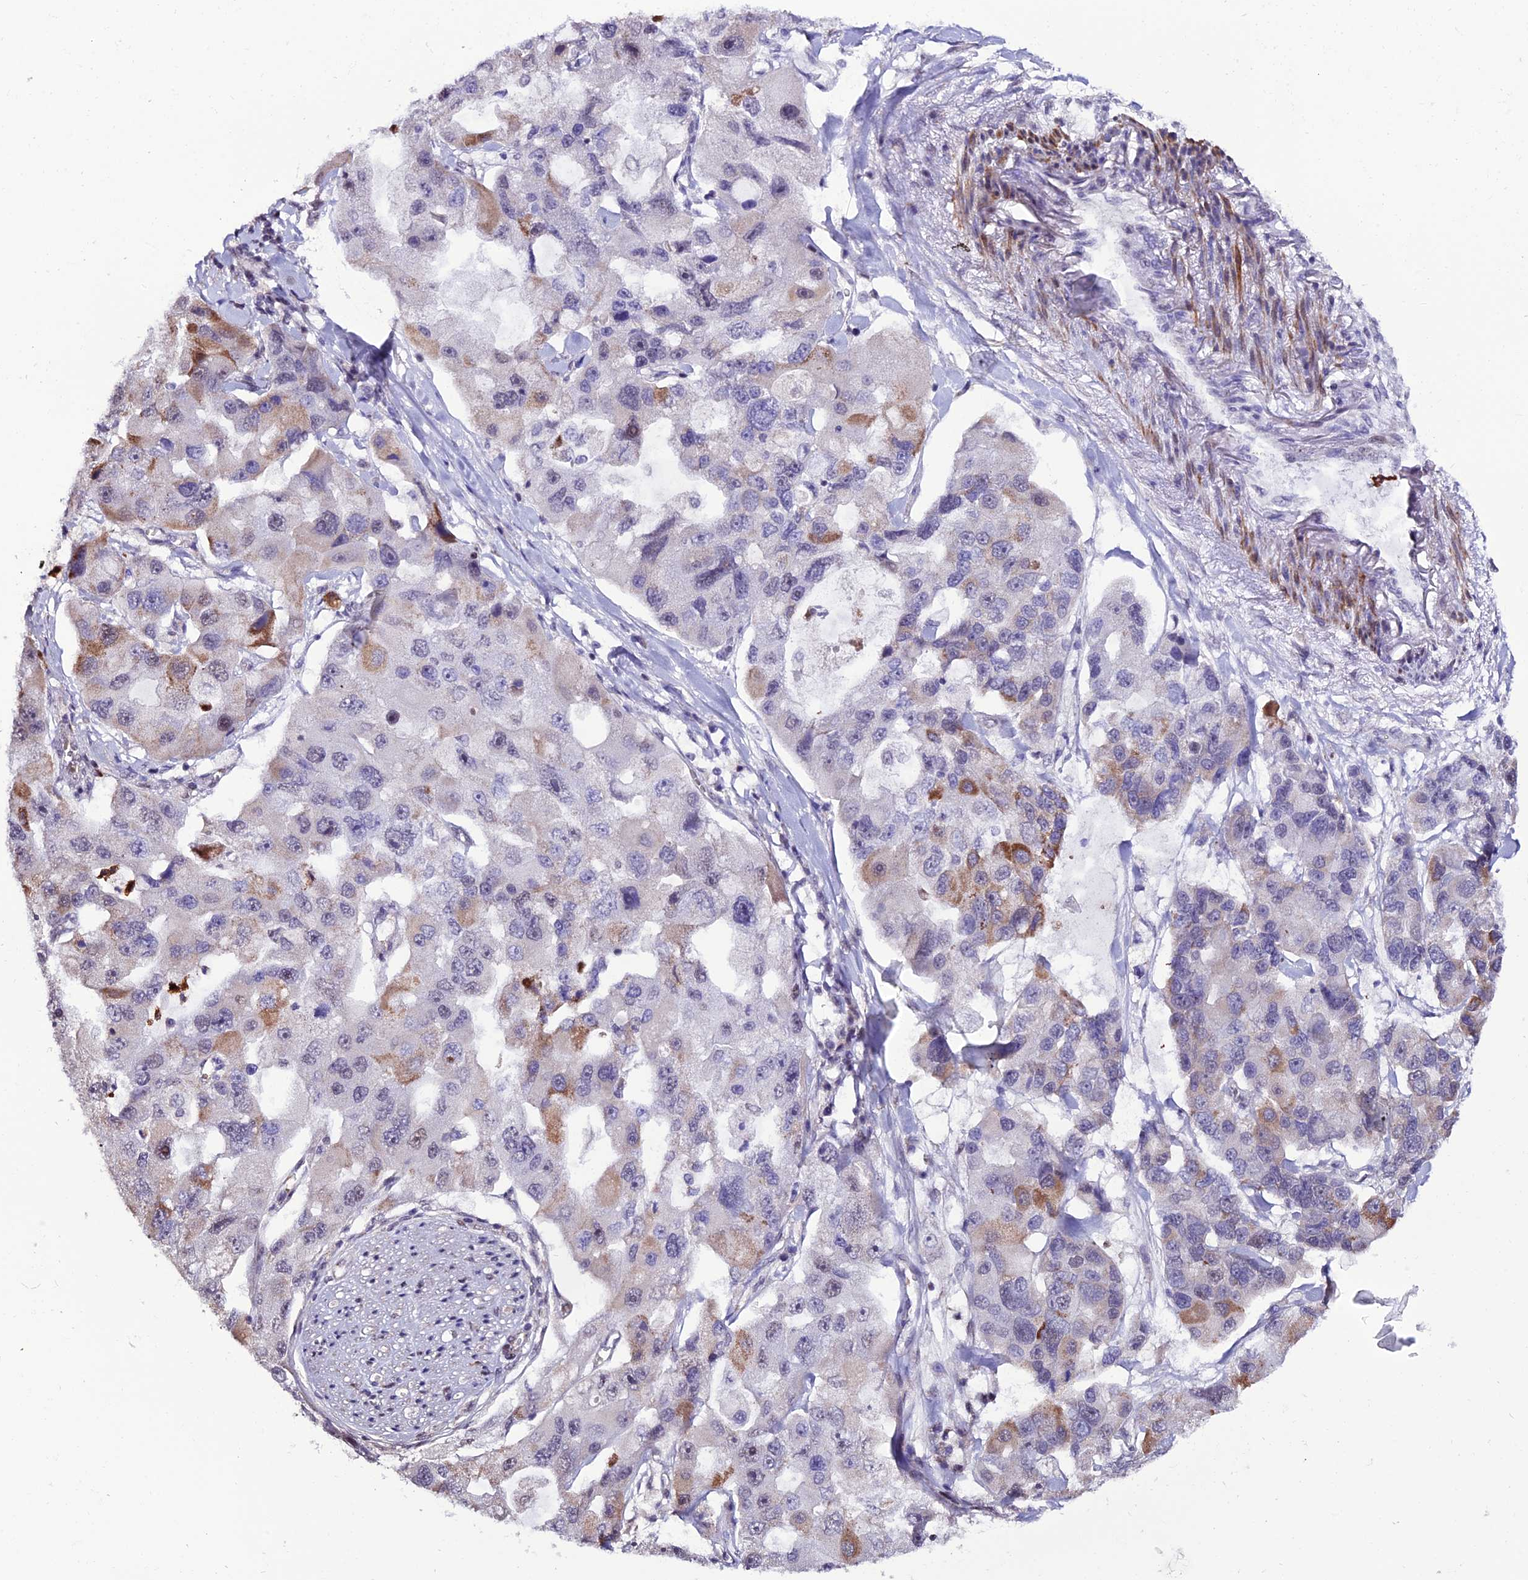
{"staining": {"intensity": "moderate", "quantity": "<25%", "location": "cytoplasmic/membranous"}, "tissue": "lung cancer", "cell_type": "Tumor cells", "image_type": "cancer", "snomed": [{"axis": "morphology", "description": "Adenocarcinoma, NOS"}, {"axis": "topography", "description": "Lung"}], "caption": "High-power microscopy captured an immunohistochemistry photomicrograph of lung cancer, revealing moderate cytoplasmic/membranous expression in about <25% of tumor cells. (DAB (3,3'-diaminobenzidine) IHC with brightfield microscopy, high magnification).", "gene": "COL6A6", "patient": {"sex": "female", "age": 54}}